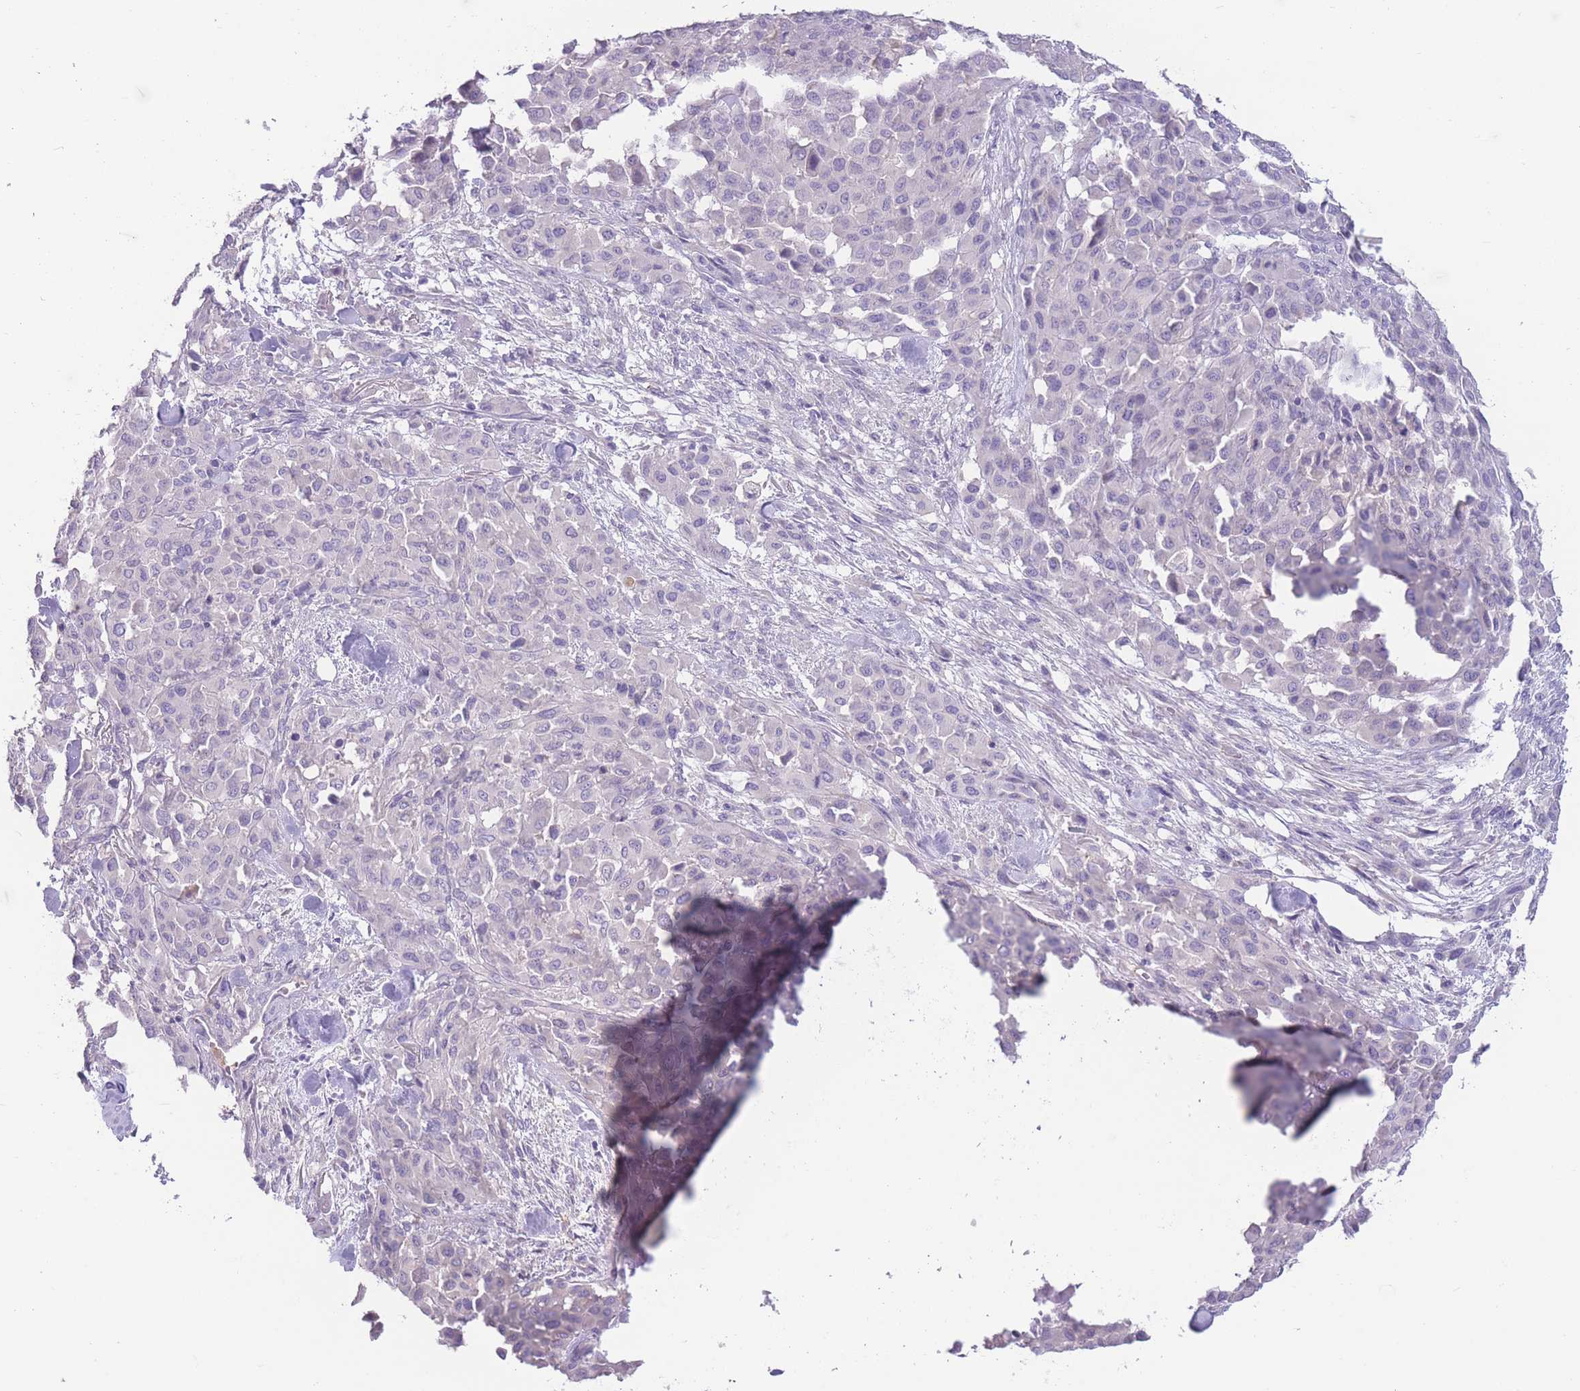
{"staining": {"intensity": "negative", "quantity": "none", "location": "none"}, "tissue": "melanoma", "cell_type": "Tumor cells", "image_type": "cancer", "snomed": [{"axis": "morphology", "description": "Malignant melanoma, Metastatic site"}, {"axis": "topography", "description": "Skin"}], "caption": "Histopathology image shows no protein staining in tumor cells of melanoma tissue.", "gene": "BHLHA15", "patient": {"sex": "female", "age": 81}}